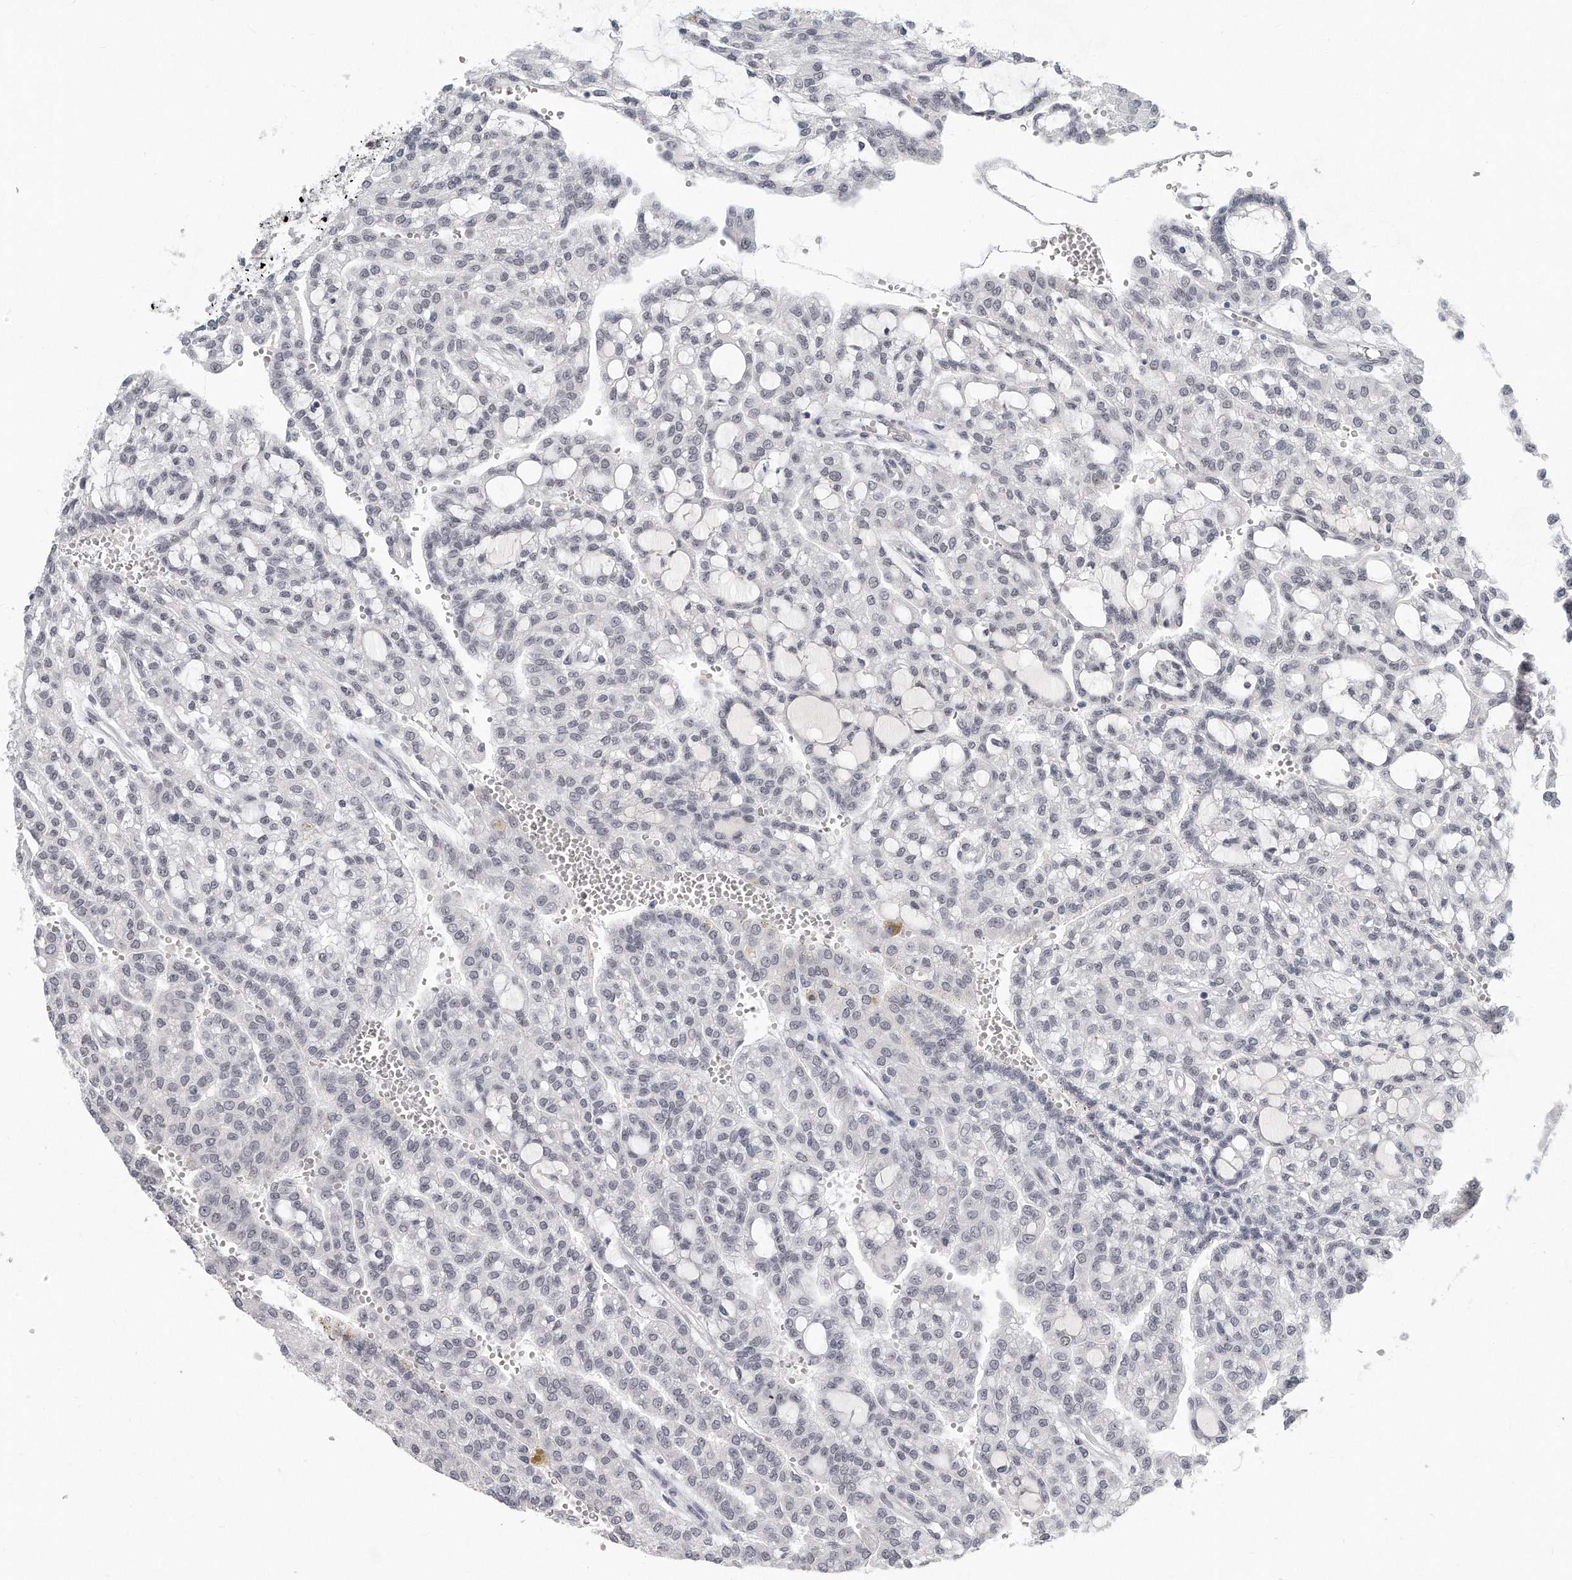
{"staining": {"intensity": "negative", "quantity": "none", "location": "none"}, "tissue": "renal cancer", "cell_type": "Tumor cells", "image_type": "cancer", "snomed": [{"axis": "morphology", "description": "Adenocarcinoma, NOS"}, {"axis": "topography", "description": "Kidney"}], "caption": "IHC photomicrograph of neoplastic tissue: human adenocarcinoma (renal) stained with DAB displays no significant protein positivity in tumor cells.", "gene": "CTBP2", "patient": {"sex": "male", "age": 63}}